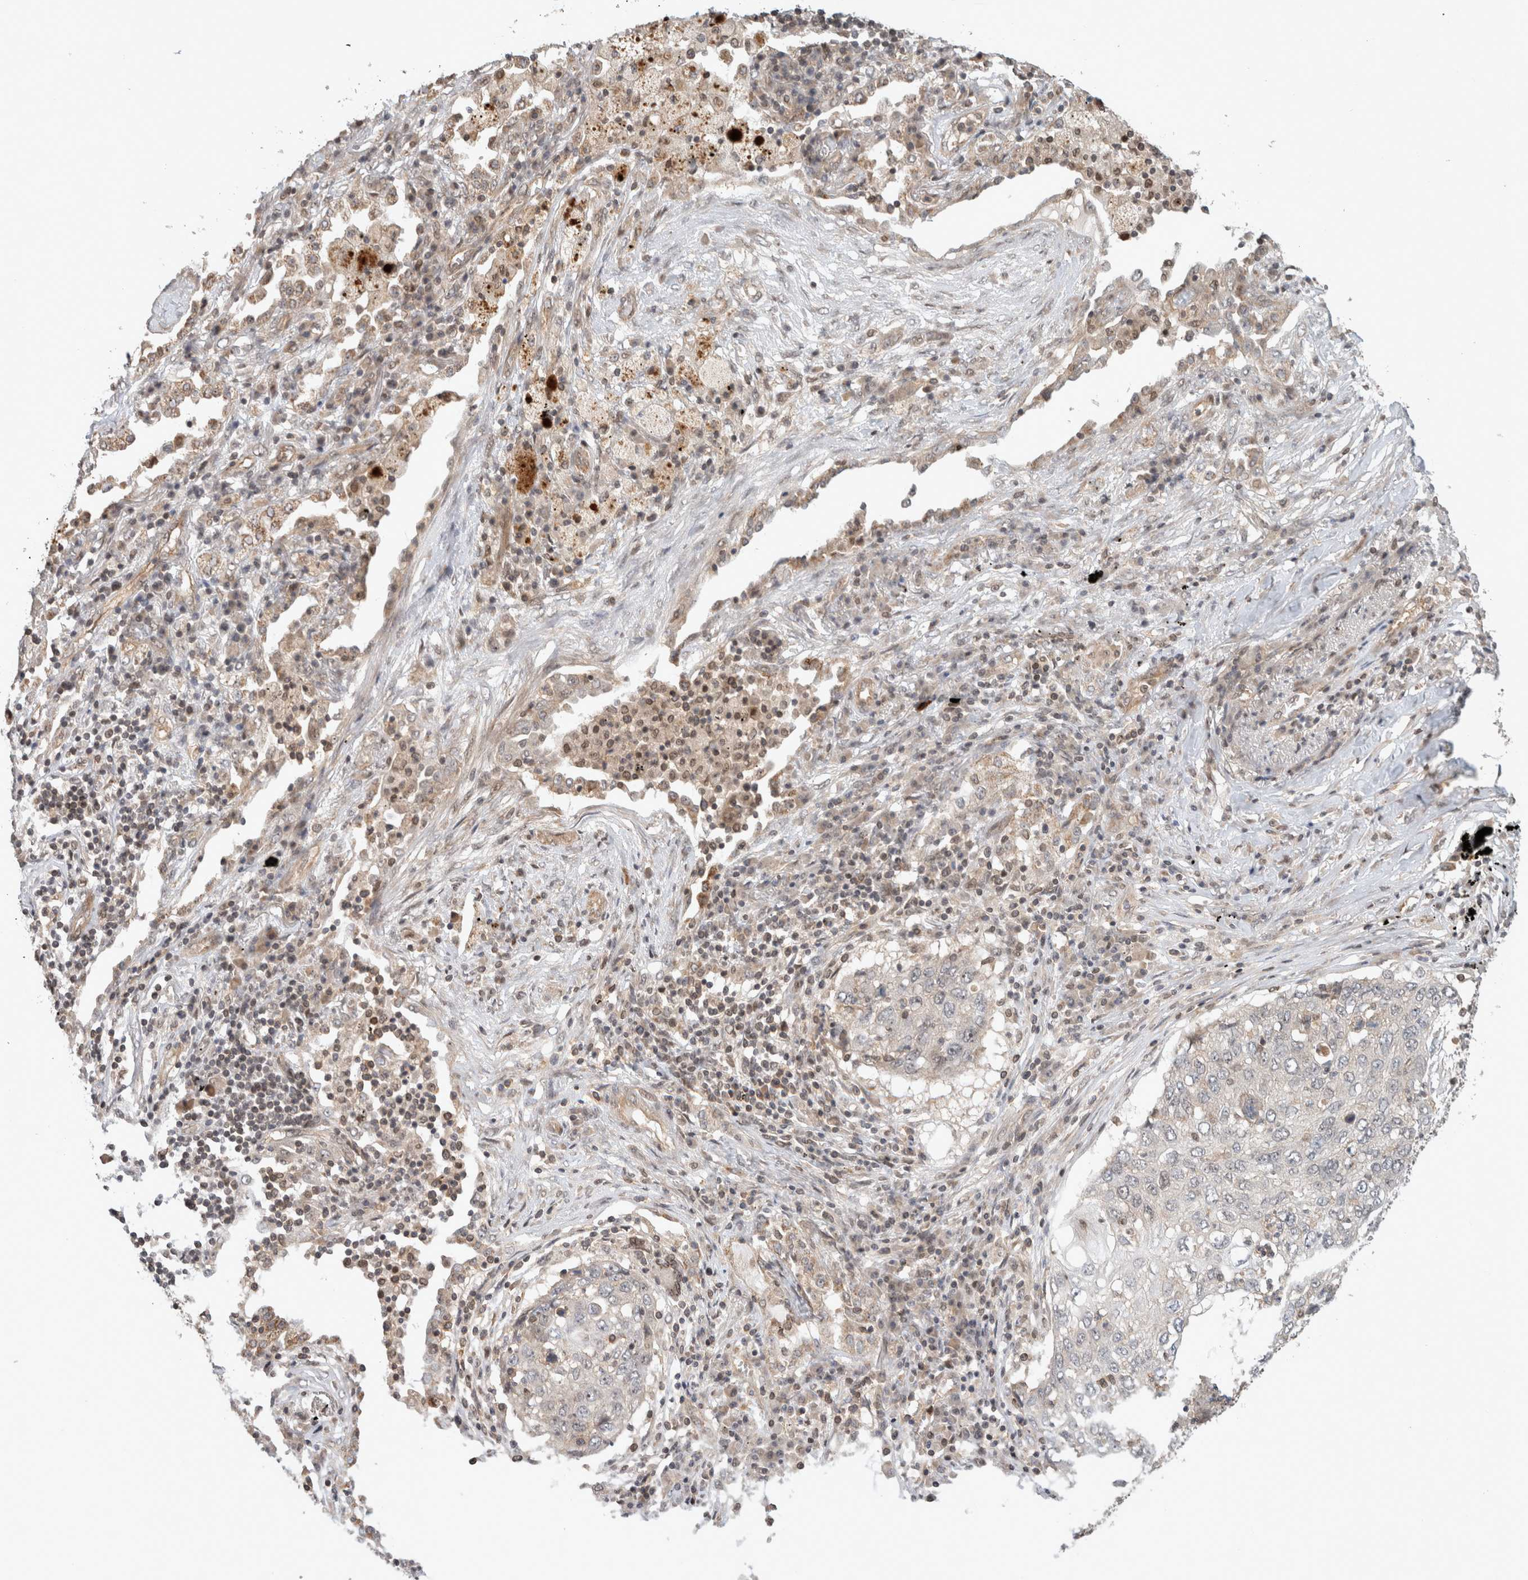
{"staining": {"intensity": "negative", "quantity": "none", "location": "none"}, "tissue": "lung cancer", "cell_type": "Tumor cells", "image_type": "cancer", "snomed": [{"axis": "morphology", "description": "Squamous cell carcinoma, NOS"}, {"axis": "topography", "description": "Lung"}], "caption": "Immunohistochemical staining of lung cancer reveals no significant positivity in tumor cells. Brightfield microscopy of IHC stained with DAB (brown) and hematoxylin (blue), captured at high magnification.", "gene": "CAAP1", "patient": {"sex": "female", "age": 63}}